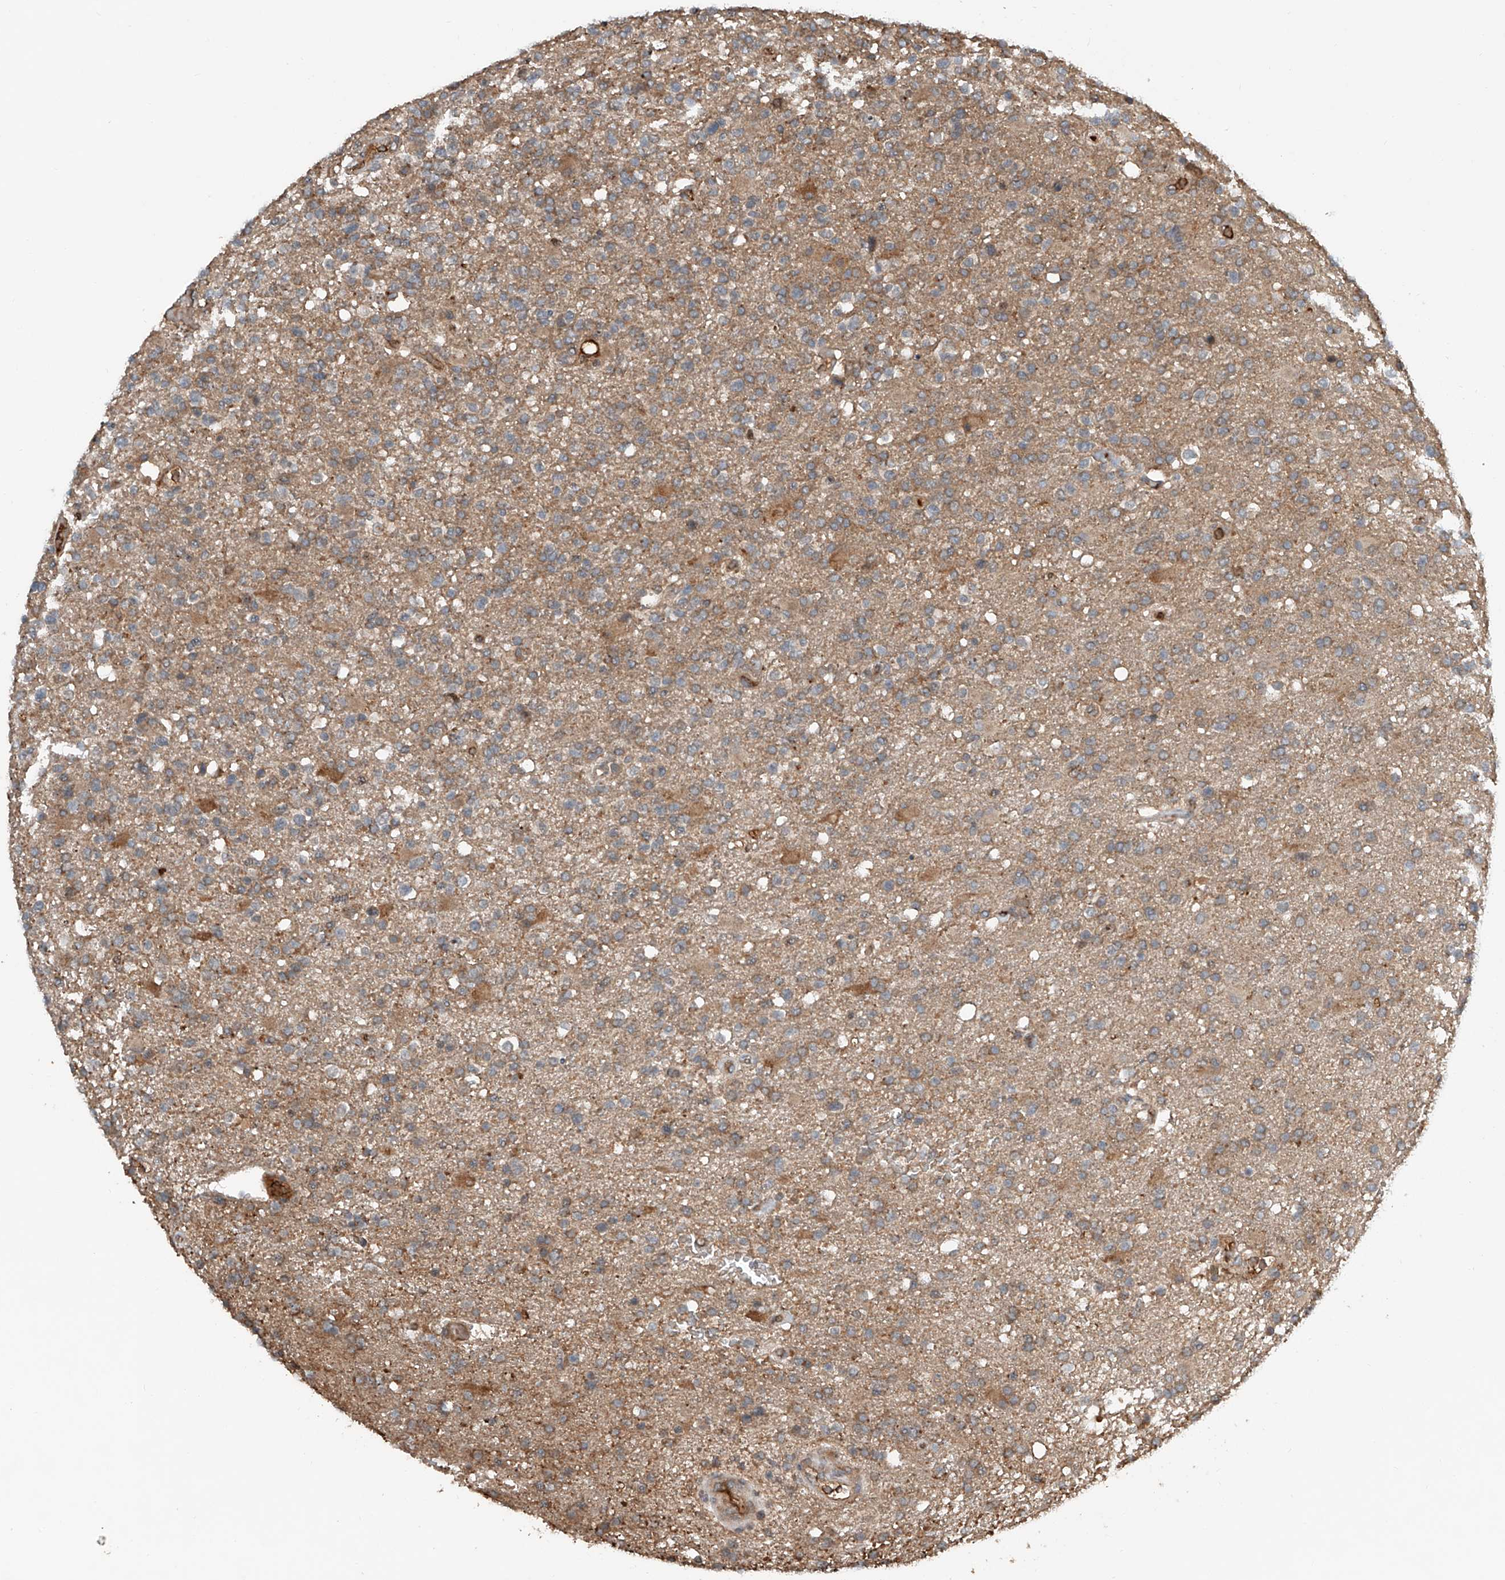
{"staining": {"intensity": "moderate", "quantity": ">75%", "location": "cytoplasmic/membranous"}, "tissue": "glioma", "cell_type": "Tumor cells", "image_type": "cancer", "snomed": [{"axis": "morphology", "description": "Glioma, malignant, High grade"}, {"axis": "topography", "description": "Brain"}], "caption": "Protein analysis of glioma tissue exhibits moderate cytoplasmic/membranous staining in about >75% of tumor cells.", "gene": "ADAM23", "patient": {"sex": "male", "age": 72}}